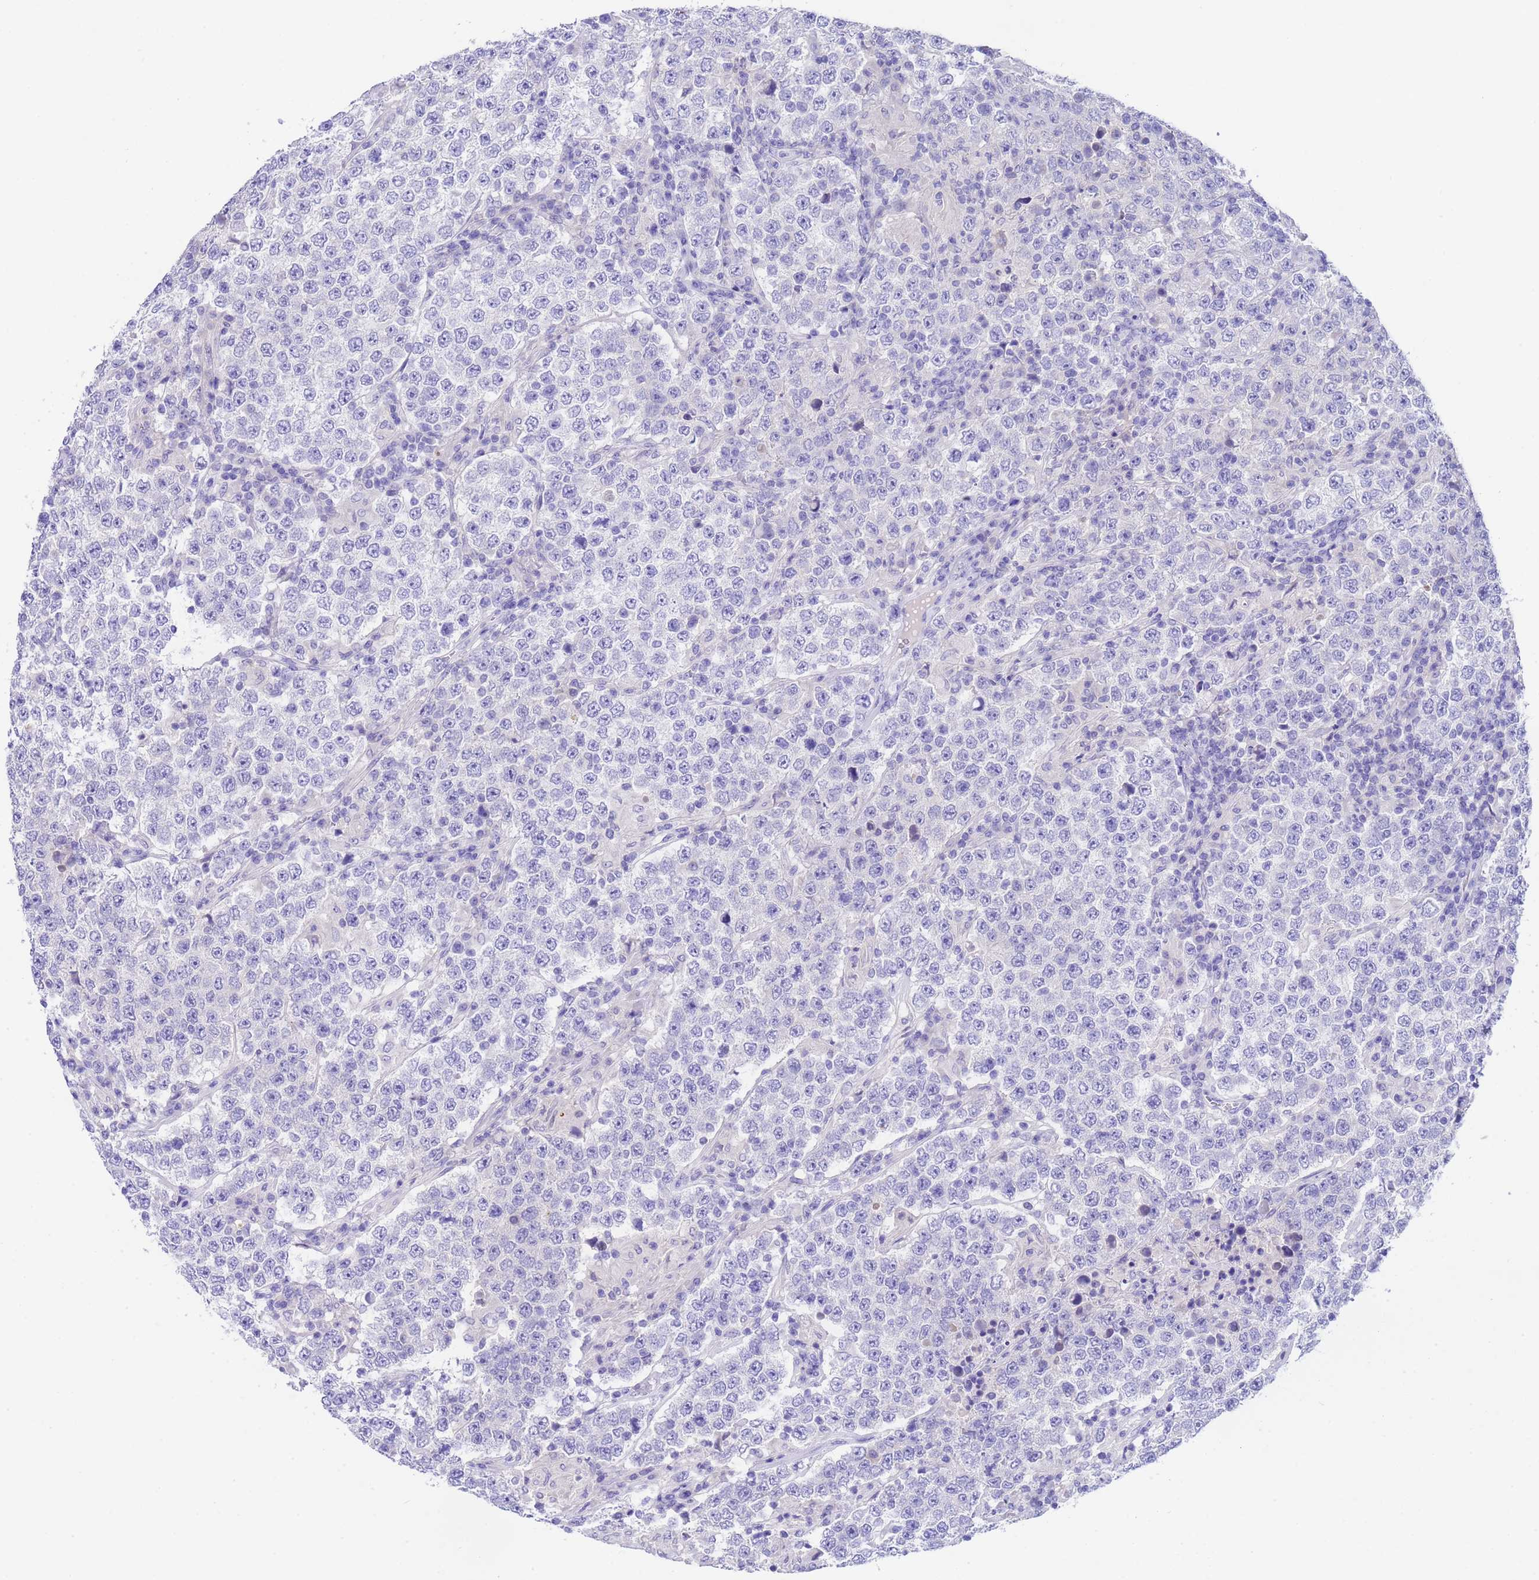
{"staining": {"intensity": "negative", "quantity": "none", "location": "none"}, "tissue": "testis cancer", "cell_type": "Tumor cells", "image_type": "cancer", "snomed": [{"axis": "morphology", "description": "Normal tissue, NOS"}, {"axis": "morphology", "description": "Urothelial carcinoma, High grade"}, {"axis": "morphology", "description": "Seminoma, NOS"}, {"axis": "morphology", "description": "Carcinoma, Embryonal, NOS"}, {"axis": "topography", "description": "Urinary bladder"}, {"axis": "topography", "description": "Testis"}], "caption": "High magnification brightfield microscopy of testis cancer (embryonal carcinoma) stained with DAB (3,3'-diaminobenzidine) (brown) and counterstained with hematoxylin (blue): tumor cells show no significant staining.", "gene": "USP38", "patient": {"sex": "male", "age": 41}}